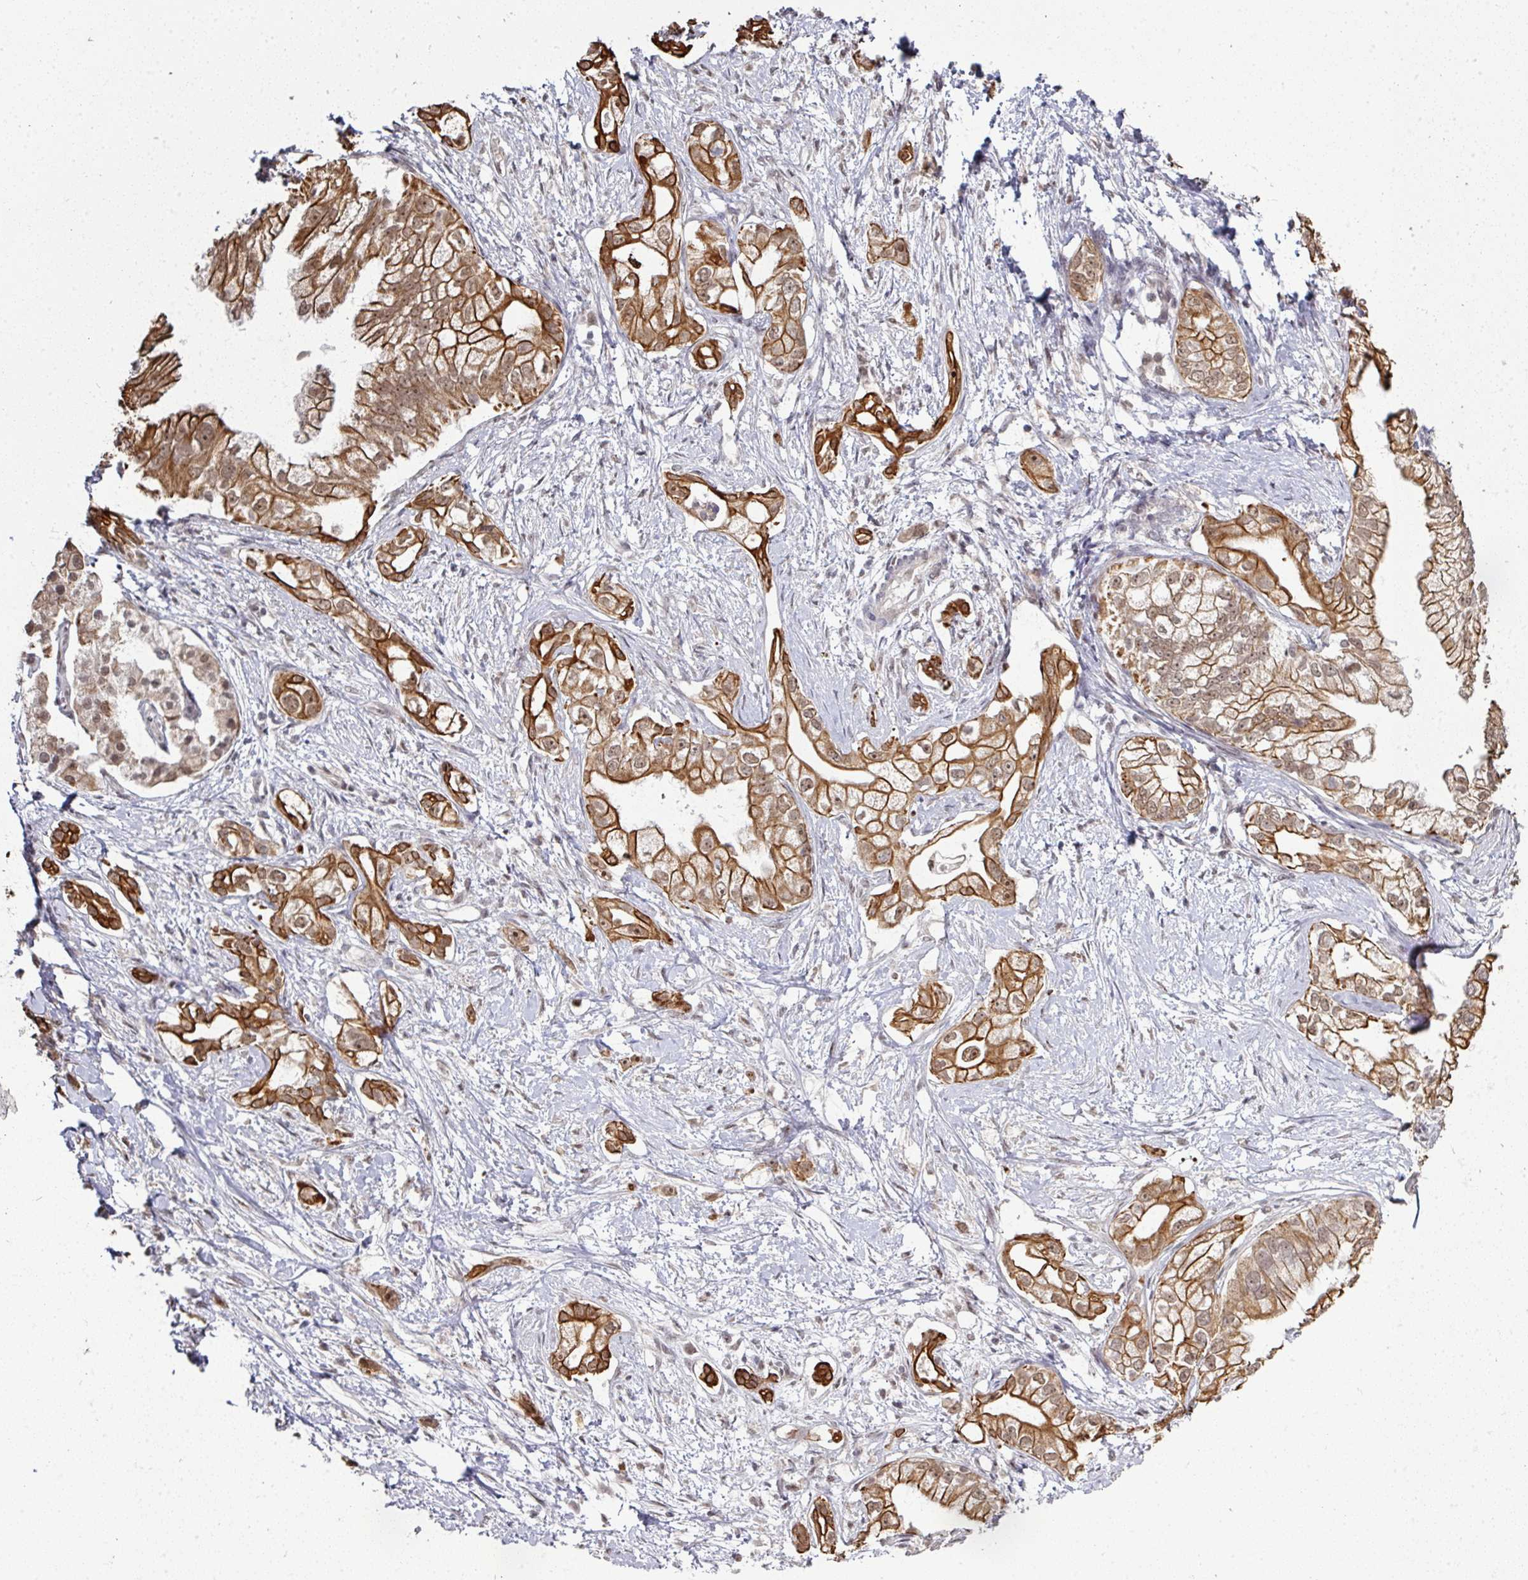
{"staining": {"intensity": "strong", "quantity": ">75%", "location": "cytoplasmic/membranous,nuclear"}, "tissue": "pancreatic cancer", "cell_type": "Tumor cells", "image_type": "cancer", "snomed": [{"axis": "morphology", "description": "Adenocarcinoma, NOS"}, {"axis": "topography", "description": "Pancreas"}], "caption": "There is high levels of strong cytoplasmic/membranous and nuclear expression in tumor cells of pancreatic adenocarcinoma, as demonstrated by immunohistochemical staining (brown color).", "gene": "GTF2H3", "patient": {"sex": "male", "age": 70}}